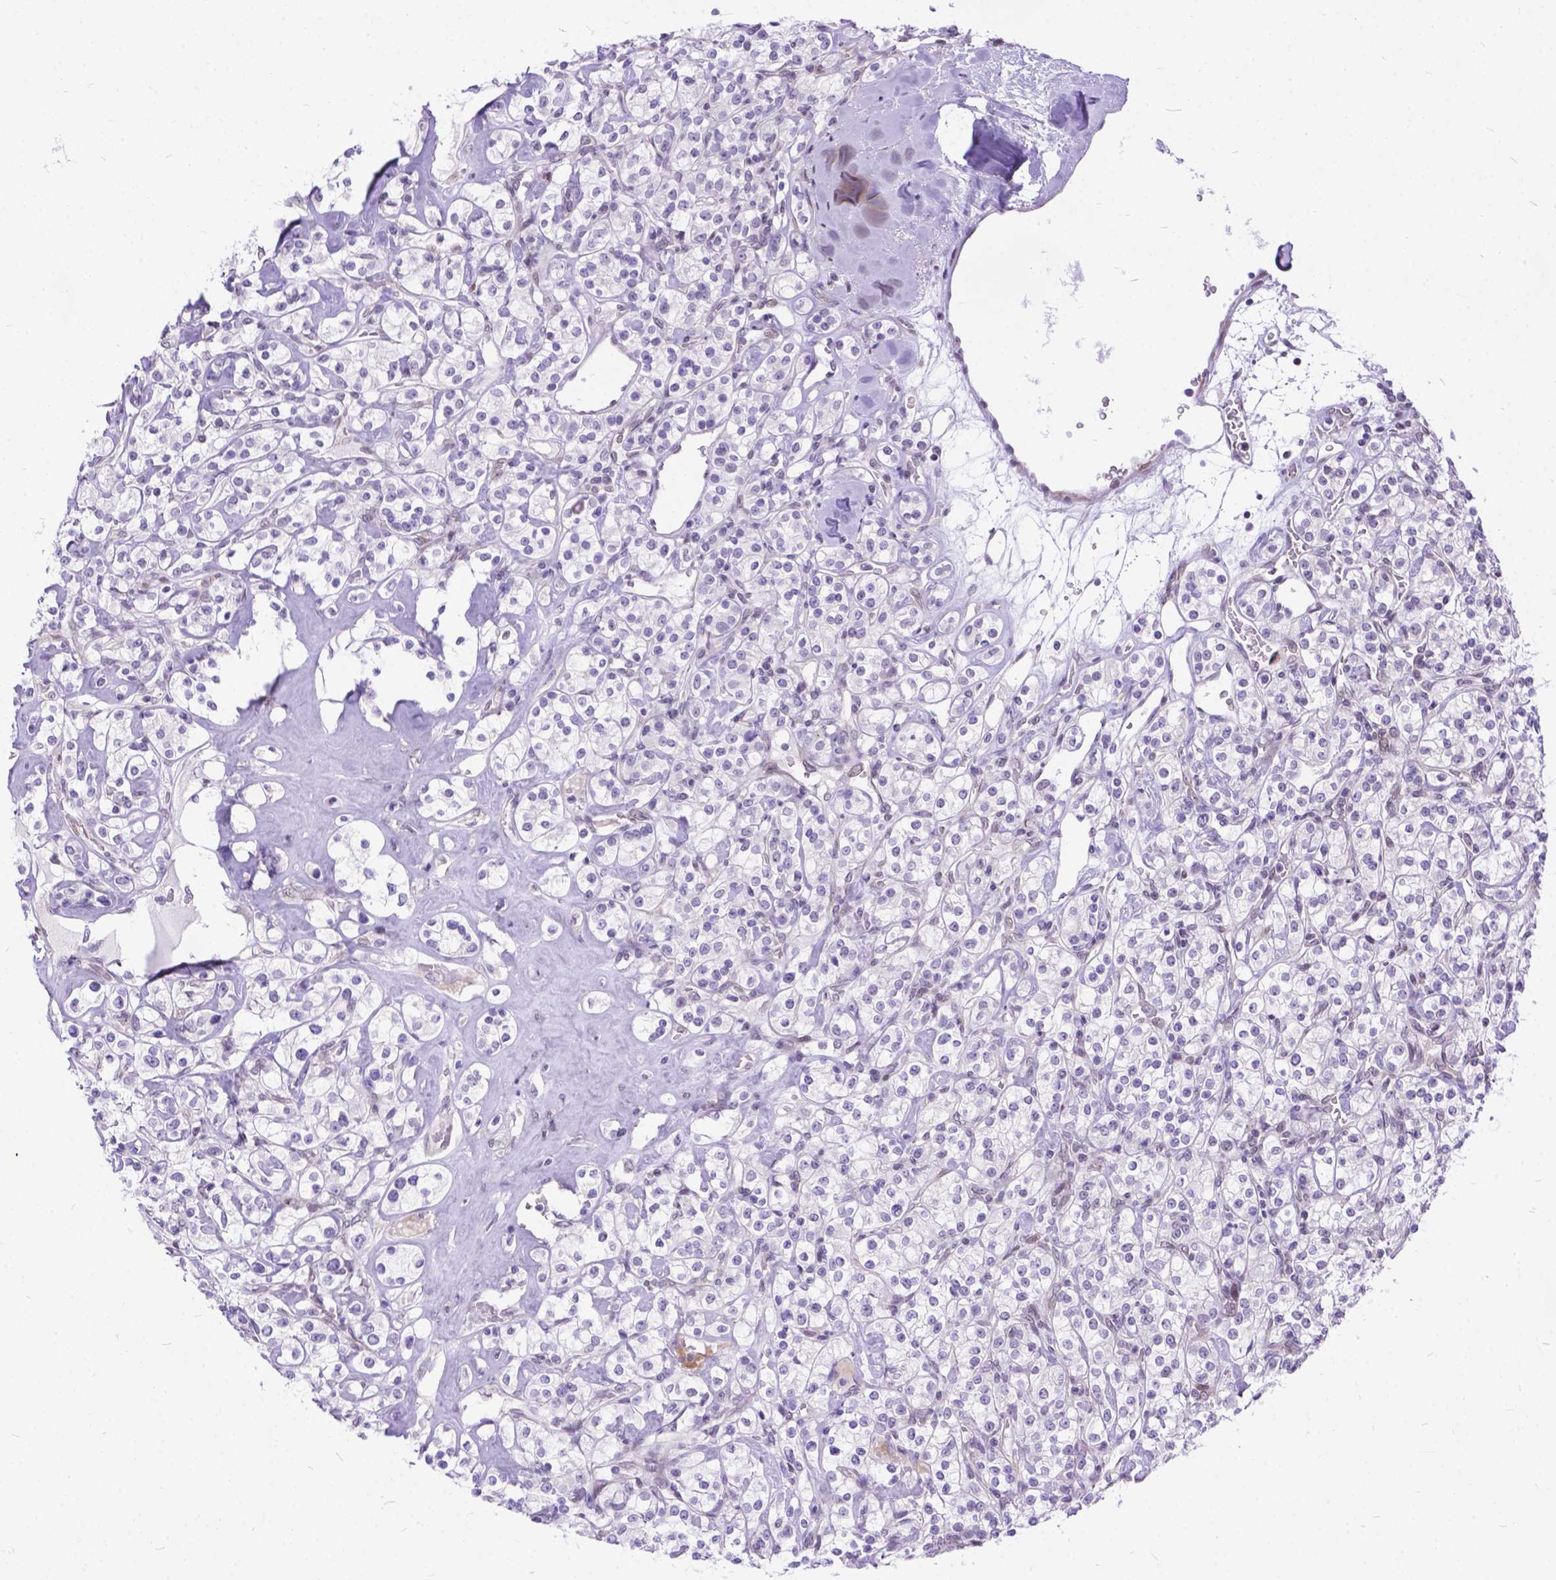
{"staining": {"intensity": "negative", "quantity": "none", "location": "none"}, "tissue": "renal cancer", "cell_type": "Tumor cells", "image_type": "cancer", "snomed": [{"axis": "morphology", "description": "Adenocarcinoma, NOS"}, {"axis": "topography", "description": "Kidney"}], "caption": "This is an immunohistochemistry (IHC) photomicrograph of adenocarcinoma (renal). There is no positivity in tumor cells.", "gene": "FAM124B", "patient": {"sex": "male", "age": 77}}